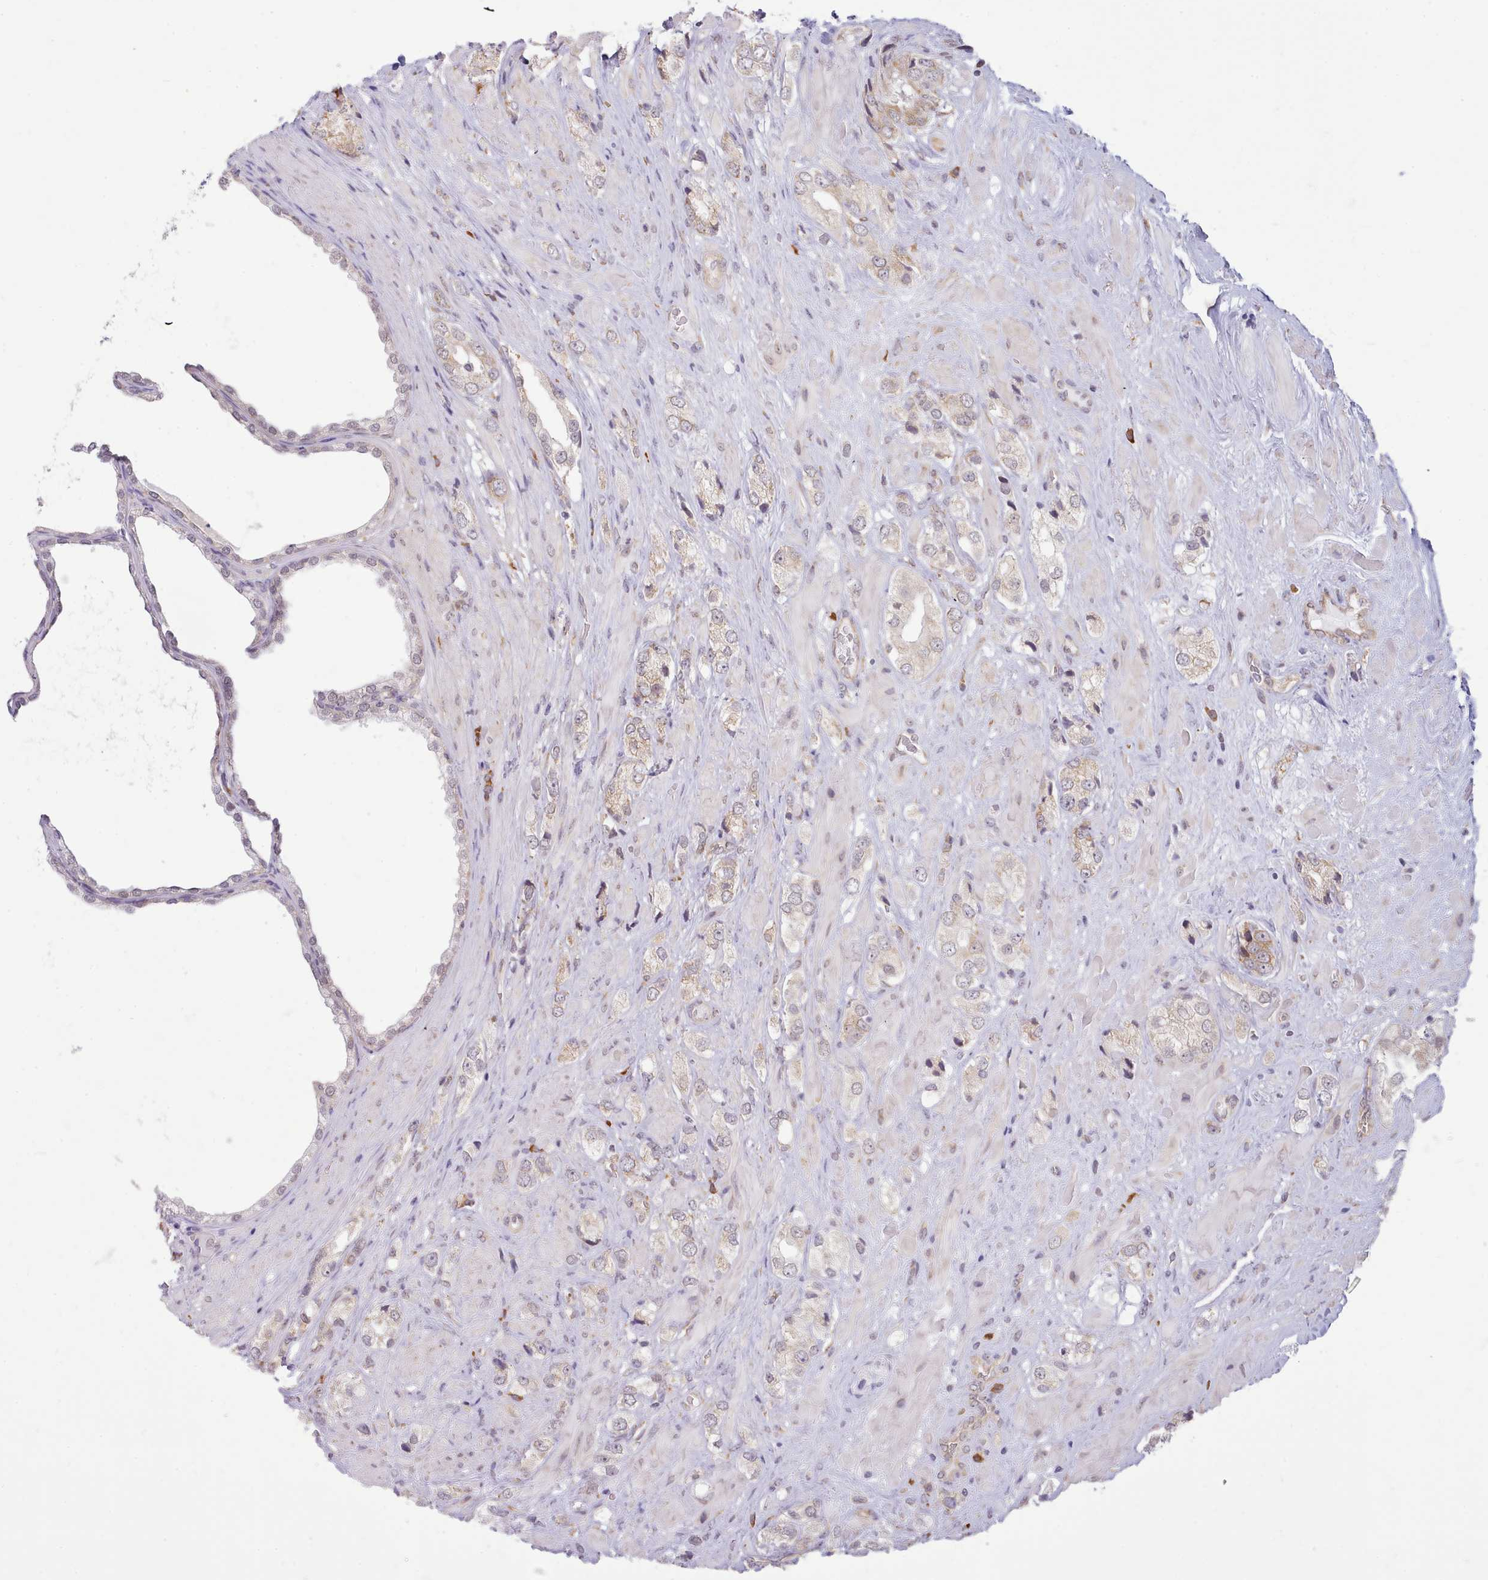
{"staining": {"intensity": "weak", "quantity": "25%-75%", "location": "cytoplasmic/membranous"}, "tissue": "prostate cancer", "cell_type": "Tumor cells", "image_type": "cancer", "snomed": [{"axis": "morphology", "description": "Adenocarcinoma, High grade"}, {"axis": "topography", "description": "Prostate and seminal vesicle, NOS"}], "caption": "A high-resolution micrograph shows IHC staining of prostate cancer, which demonstrates weak cytoplasmic/membranous positivity in approximately 25%-75% of tumor cells. The staining was performed using DAB, with brown indicating positive protein expression. Nuclei are stained blue with hematoxylin.", "gene": "SEC61B", "patient": {"sex": "male", "age": 64}}